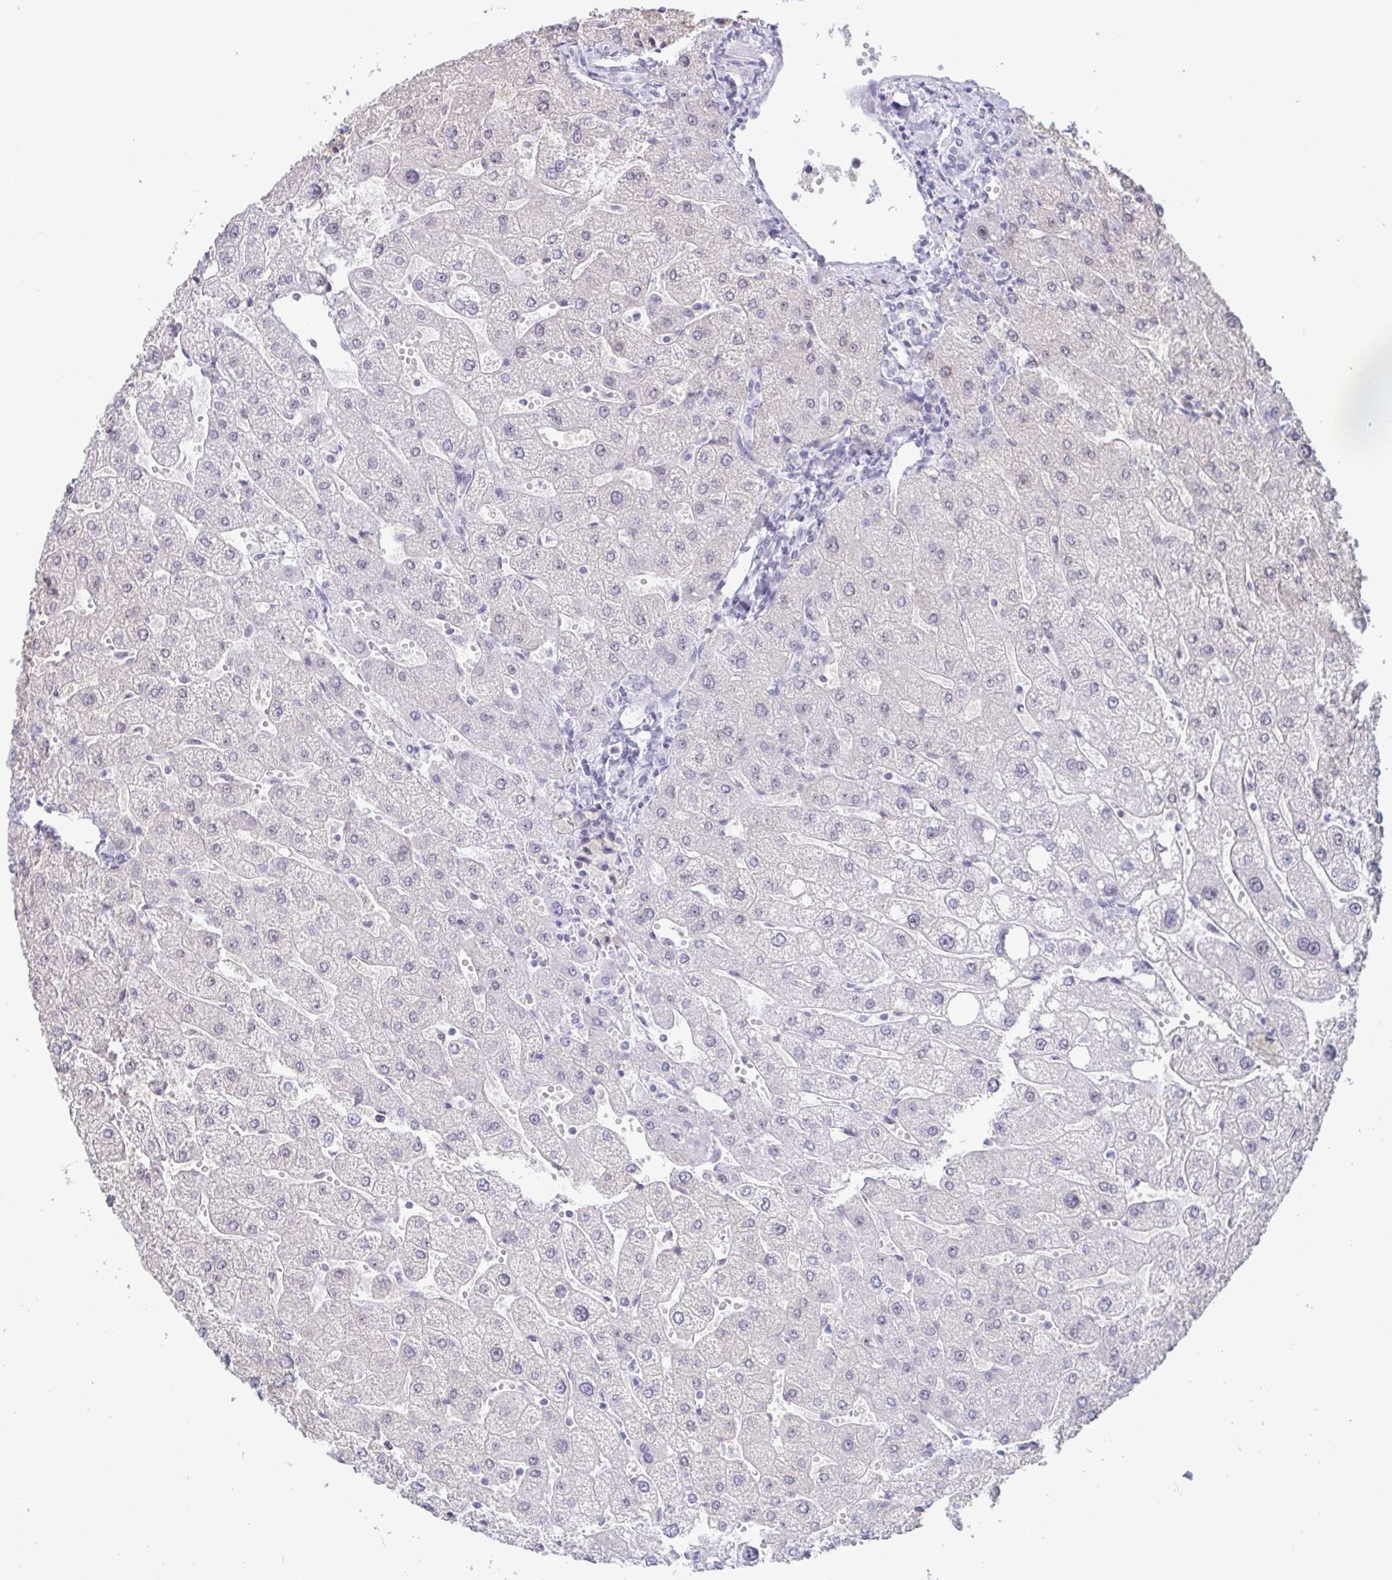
{"staining": {"intensity": "negative", "quantity": "none", "location": "none"}, "tissue": "liver", "cell_type": "Cholangiocytes", "image_type": "normal", "snomed": [{"axis": "morphology", "description": "Normal tissue, NOS"}, {"axis": "topography", "description": "Liver"}], "caption": "Immunohistochemistry photomicrograph of benign liver: human liver stained with DAB displays no significant protein positivity in cholangiocytes.", "gene": "SUPT16H", "patient": {"sex": "male", "age": 67}}